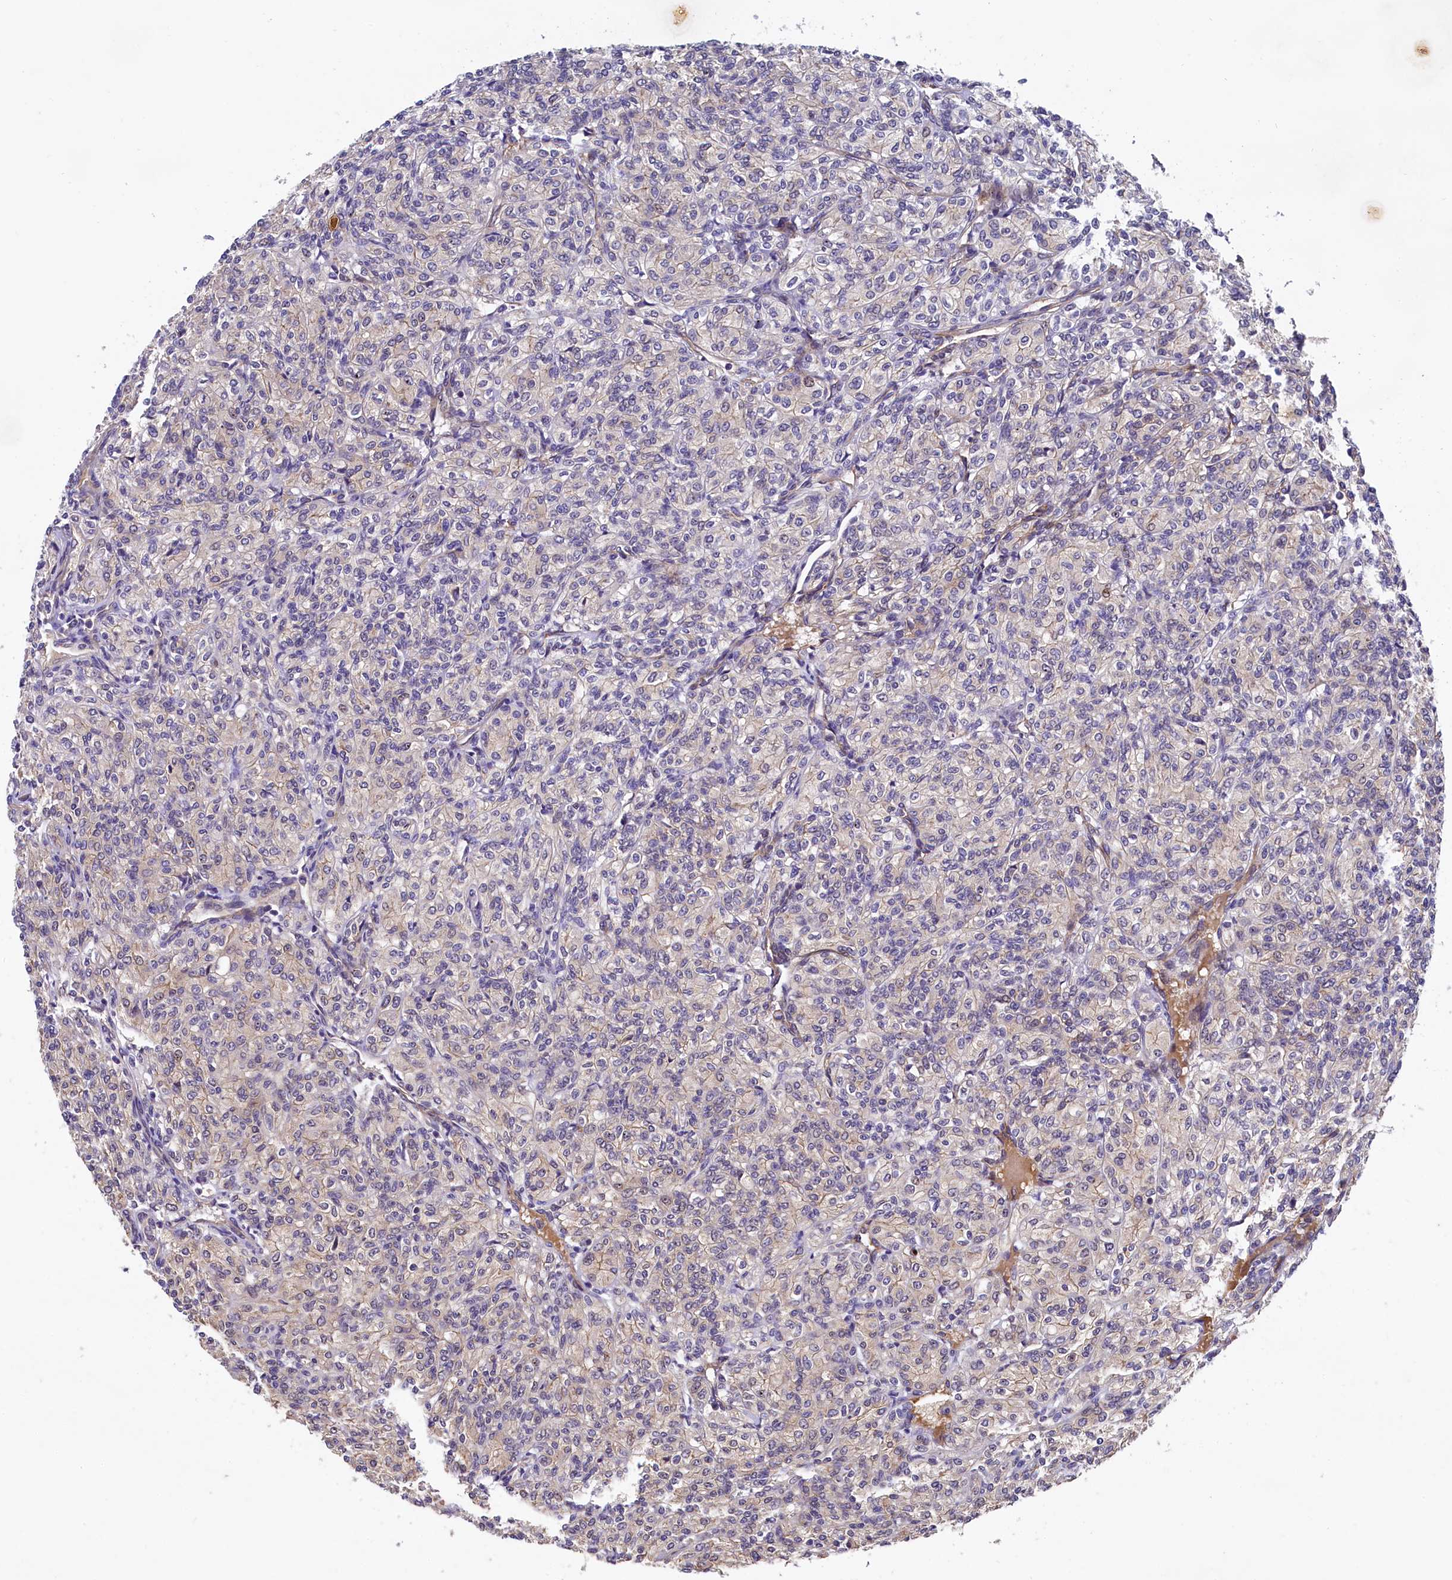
{"staining": {"intensity": "negative", "quantity": "none", "location": "none"}, "tissue": "renal cancer", "cell_type": "Tumor cells", "image_type": "cancer", "snomed": [{"axis": "morphology", "description": "Adenocarcinoma, NOS"}, {"axis": "topography", "description": "Kidney"}], "caption": "An immunohistochemistry (IHC) micrograph of renal adenocarcinoma is shown. There is no staining in tumor cells of renal adenocarcinoma.", "gene": "ARL14EP", "patient": {"sex": "male", "age": 77}}